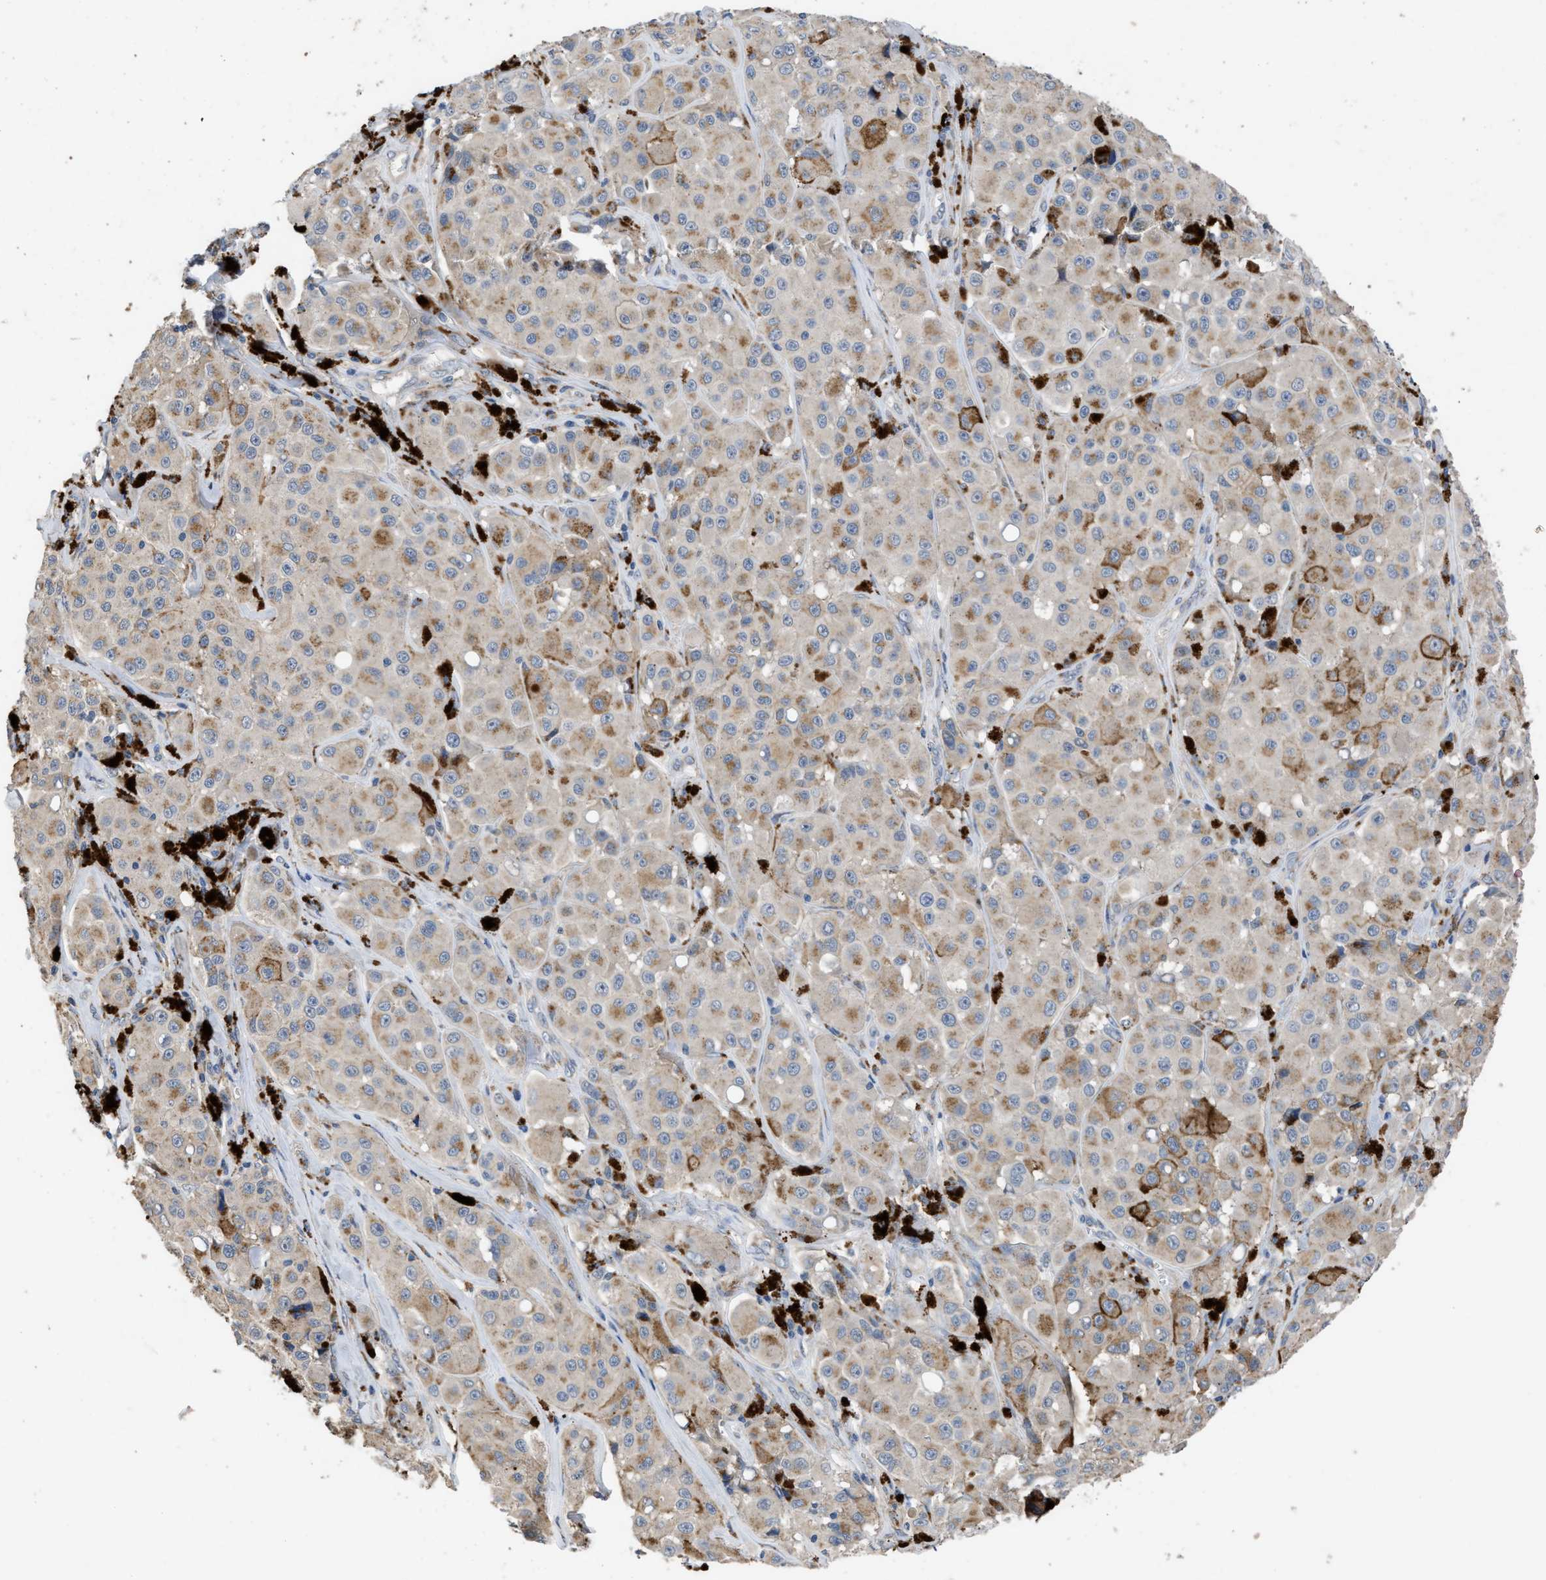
{"staining": {"intensity": "weak", "quantity": ">75%", "location": "cytoplasmic/membranous"}, "tissue": "melanoma", "cell_type": "Tumor cells", "image_type": "cancer", "snomed": [{"axis": "morphology", "description": "Malignant melanoma, NOS"}, {"axis": "topography", "description": "Skin"}], "caption": "Weak cytoplasmic/membranous positivity for a protein is seen in about >75% of tumor cells of malignant melanoma using immunohistochemistry.", "gene": "SIK2", "patient": {"sex": "male", "age": 84}}